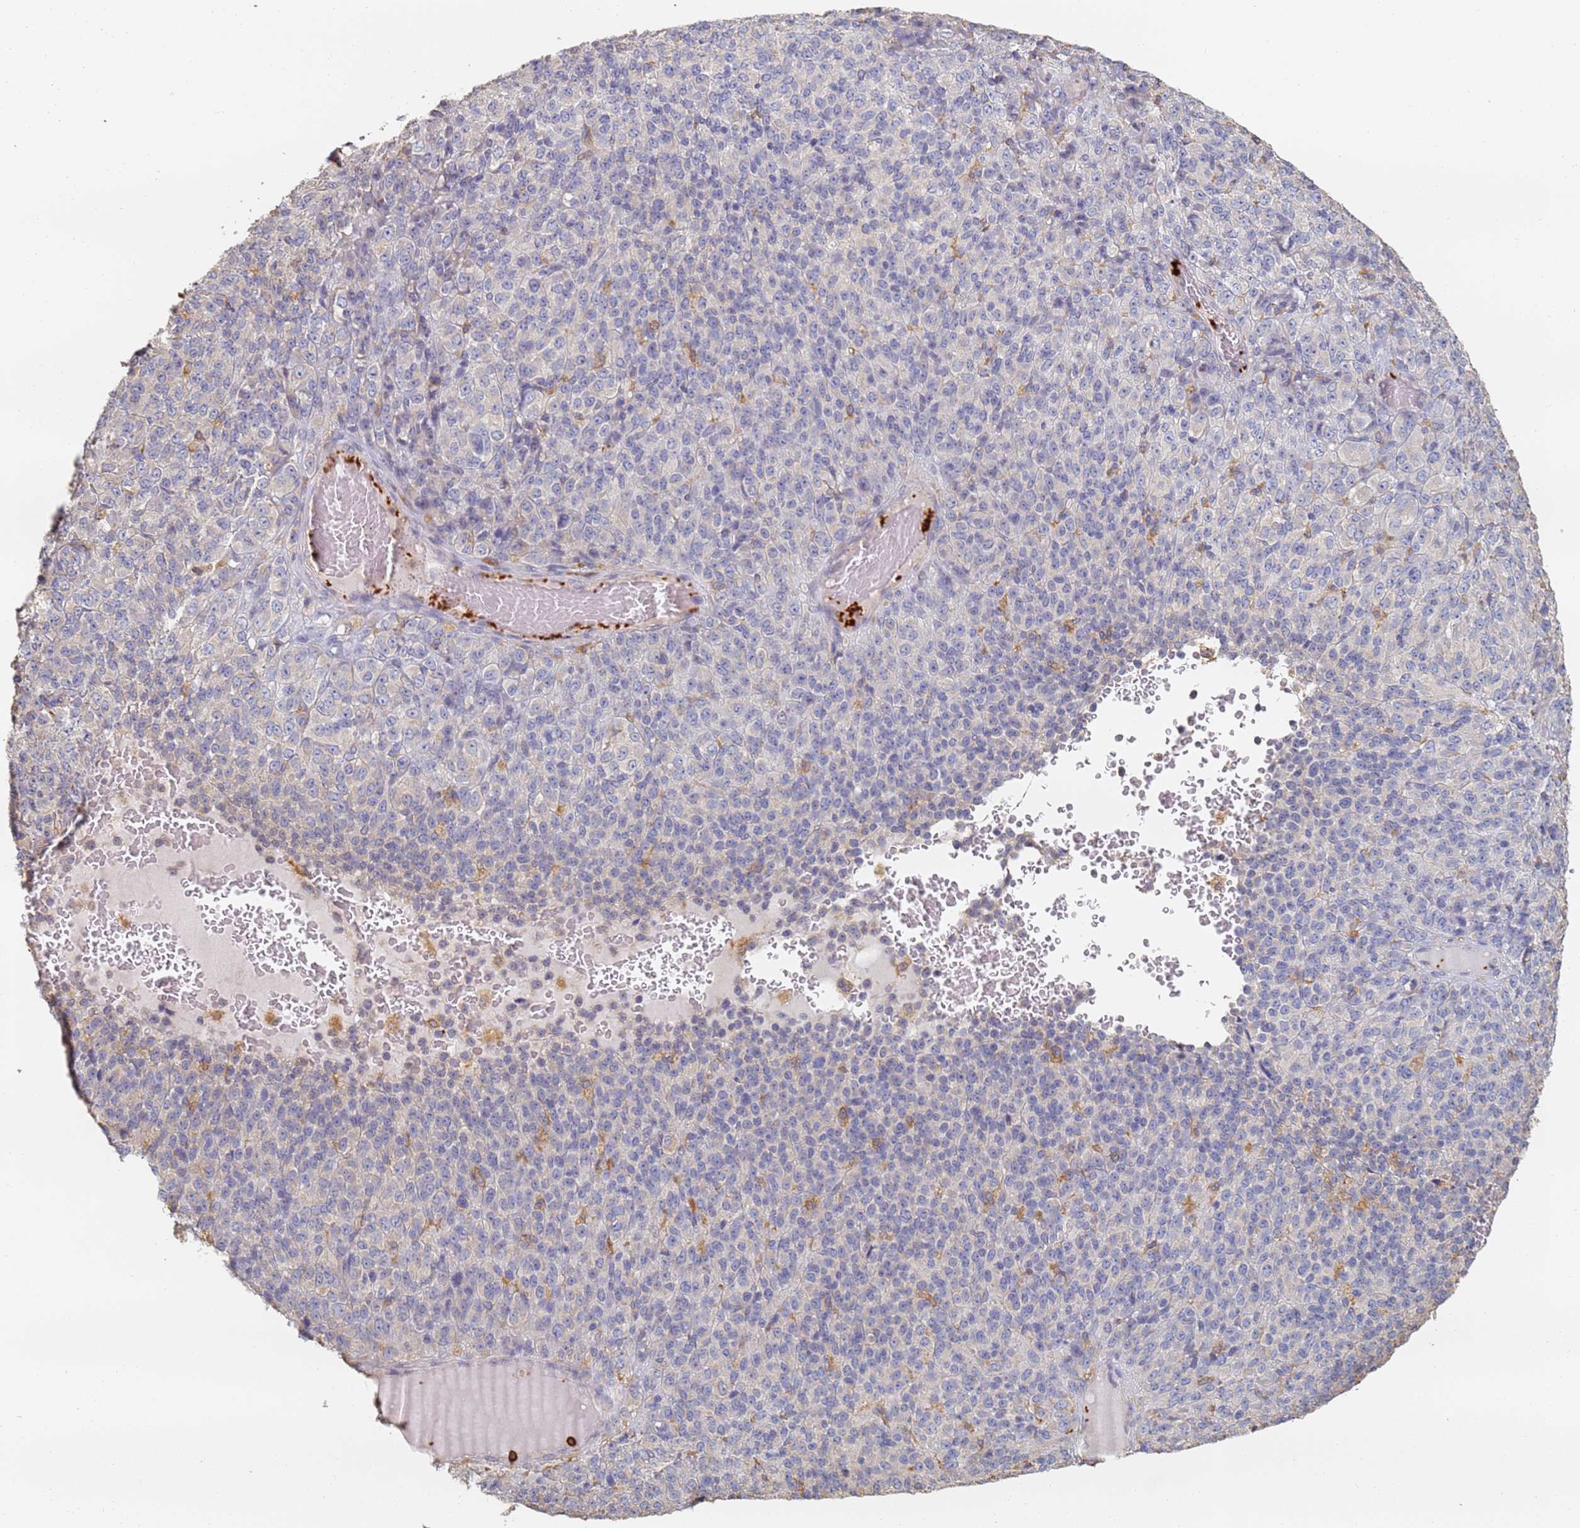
{"staining": {"intensity": "negative", "quantity": "none", "location": "none"}, "tissue": "melanoma", "cell_type": "Tumor cells", "image_type": "cancer", "snomed": [{"axis": "morphology", "description": "Malignant melanoma, Metastatic site"}, {"axis": "topography", "description": "Brain"}], "caption": "Tumor cells are negative for protein expression in human malignant melanoma (metastatic site).", "gene": "BIN2", "patient": {"sex": "female", "age": 56}}